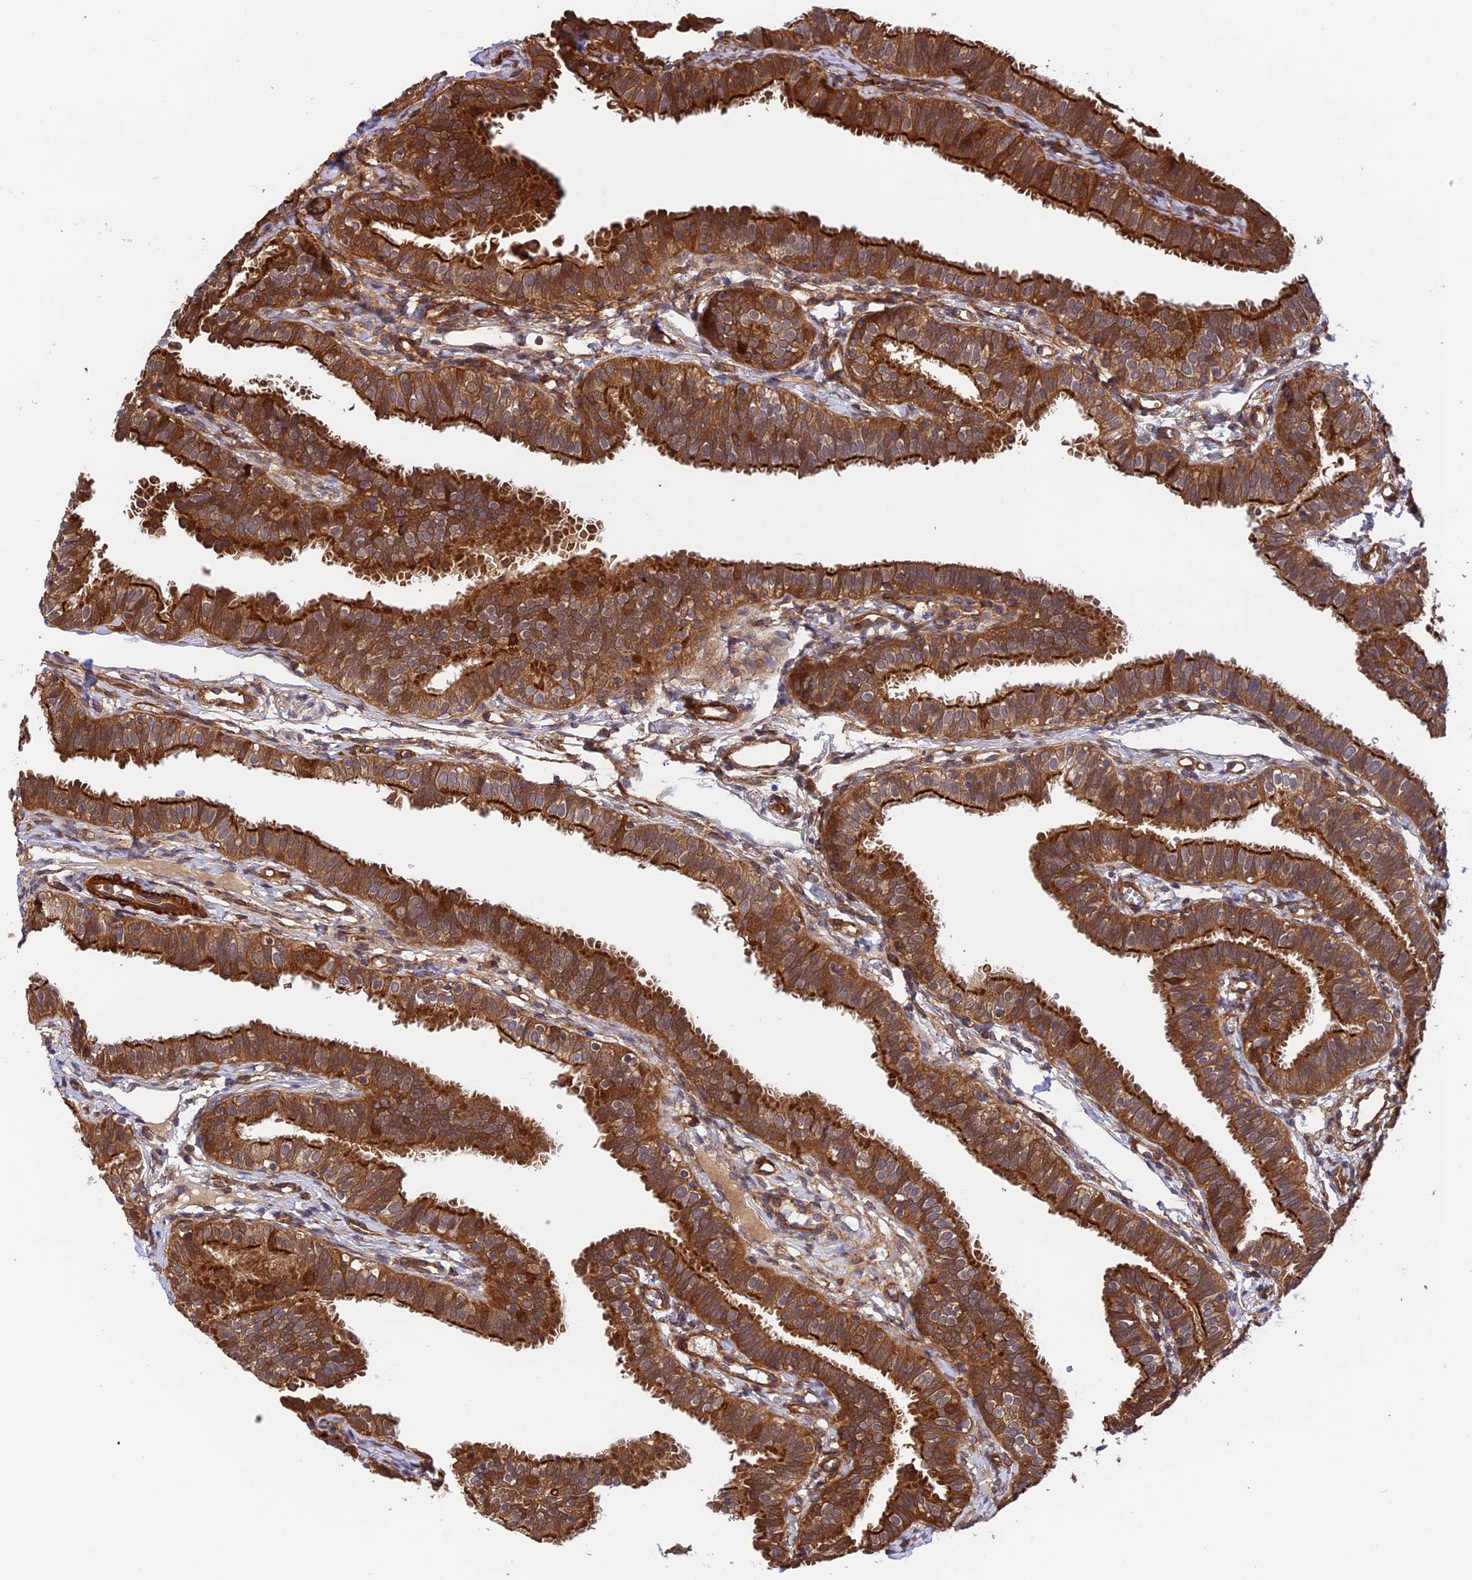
{"staining": {"intensity": "strong", "quantity": ">75%", "location": "cytoplasmic/membranous"}, "tissue": "fallopian tube", "cell_type": "Glandular cells", "image_type": "normal", "snomed": [{"axis": "morphology", "description": "Normal tissue, NOS"}, {"axis": "topography", "description": "Fallopian tube"}], "caption": "This photomicrograph exhibits unremarkable fallopian tube stained with immunohistochemistry to label a protein in brown. The cytoplasmic/membranous of glandular cells show strong positivity for the protein. Nuclei are counter-stained blue.", "gene": "EVI5L", "patient": {"sex": "female", "age": 35}}